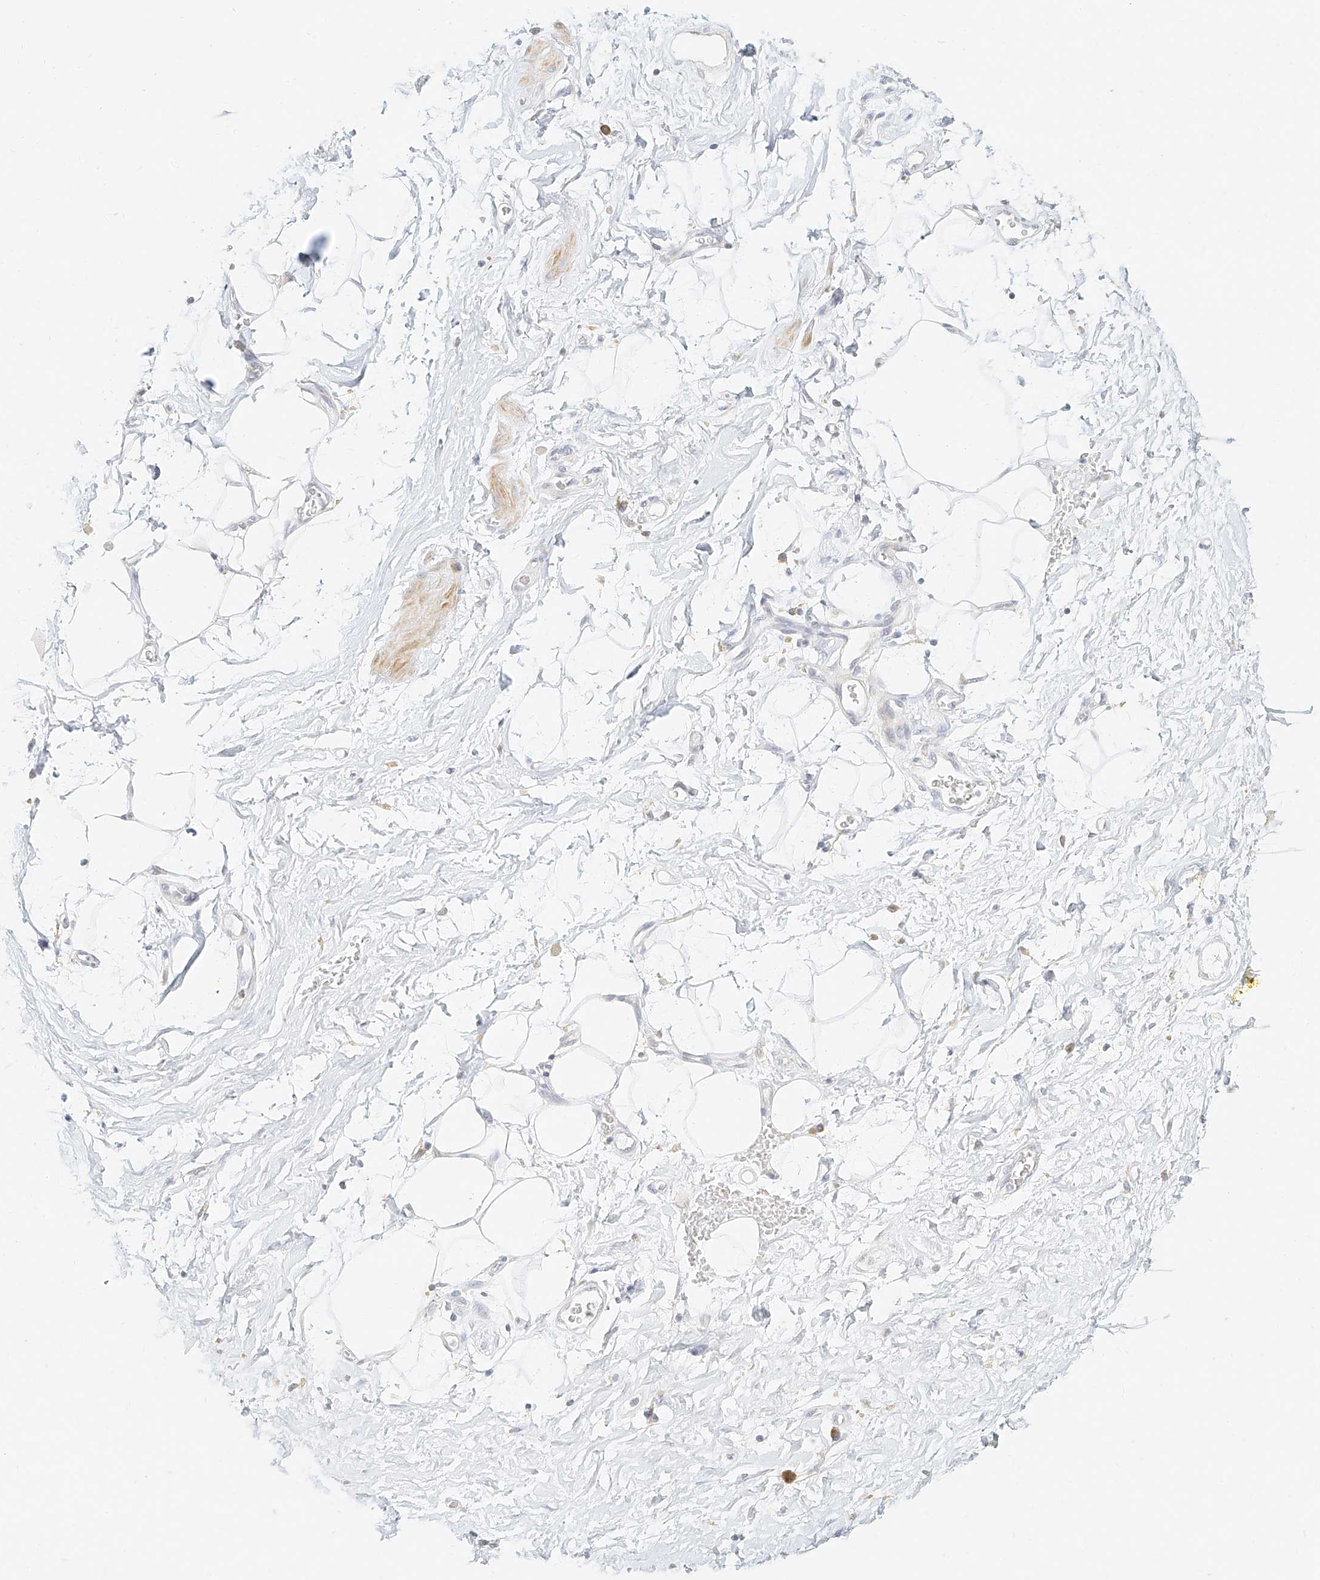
{"staining": {"intensity": "negative", "quantity": "none", "location": "none"}, "tissue": "adipose tissue", "cell_type": "Adipocytes", "image_type": "normal", "snomed": [{"axis": "morphology", "description": "Normal tissue, NOS"}, {"axis": "morphology", "description": "Adenocarcinoma, NOS"}, {"axis": "topography", "description": "Pancreas"}, {"axis": "topography", "description": "Peripheral nerve tissue"}], "caption": "DAB (3,3'-diaminobenzidine) immunohistochemical staining of benign human adipose tissue demonstrates no significant staining in adipocytes.", "gene": "CXorf58", "patient": {"sex": "male", "age": 59}}